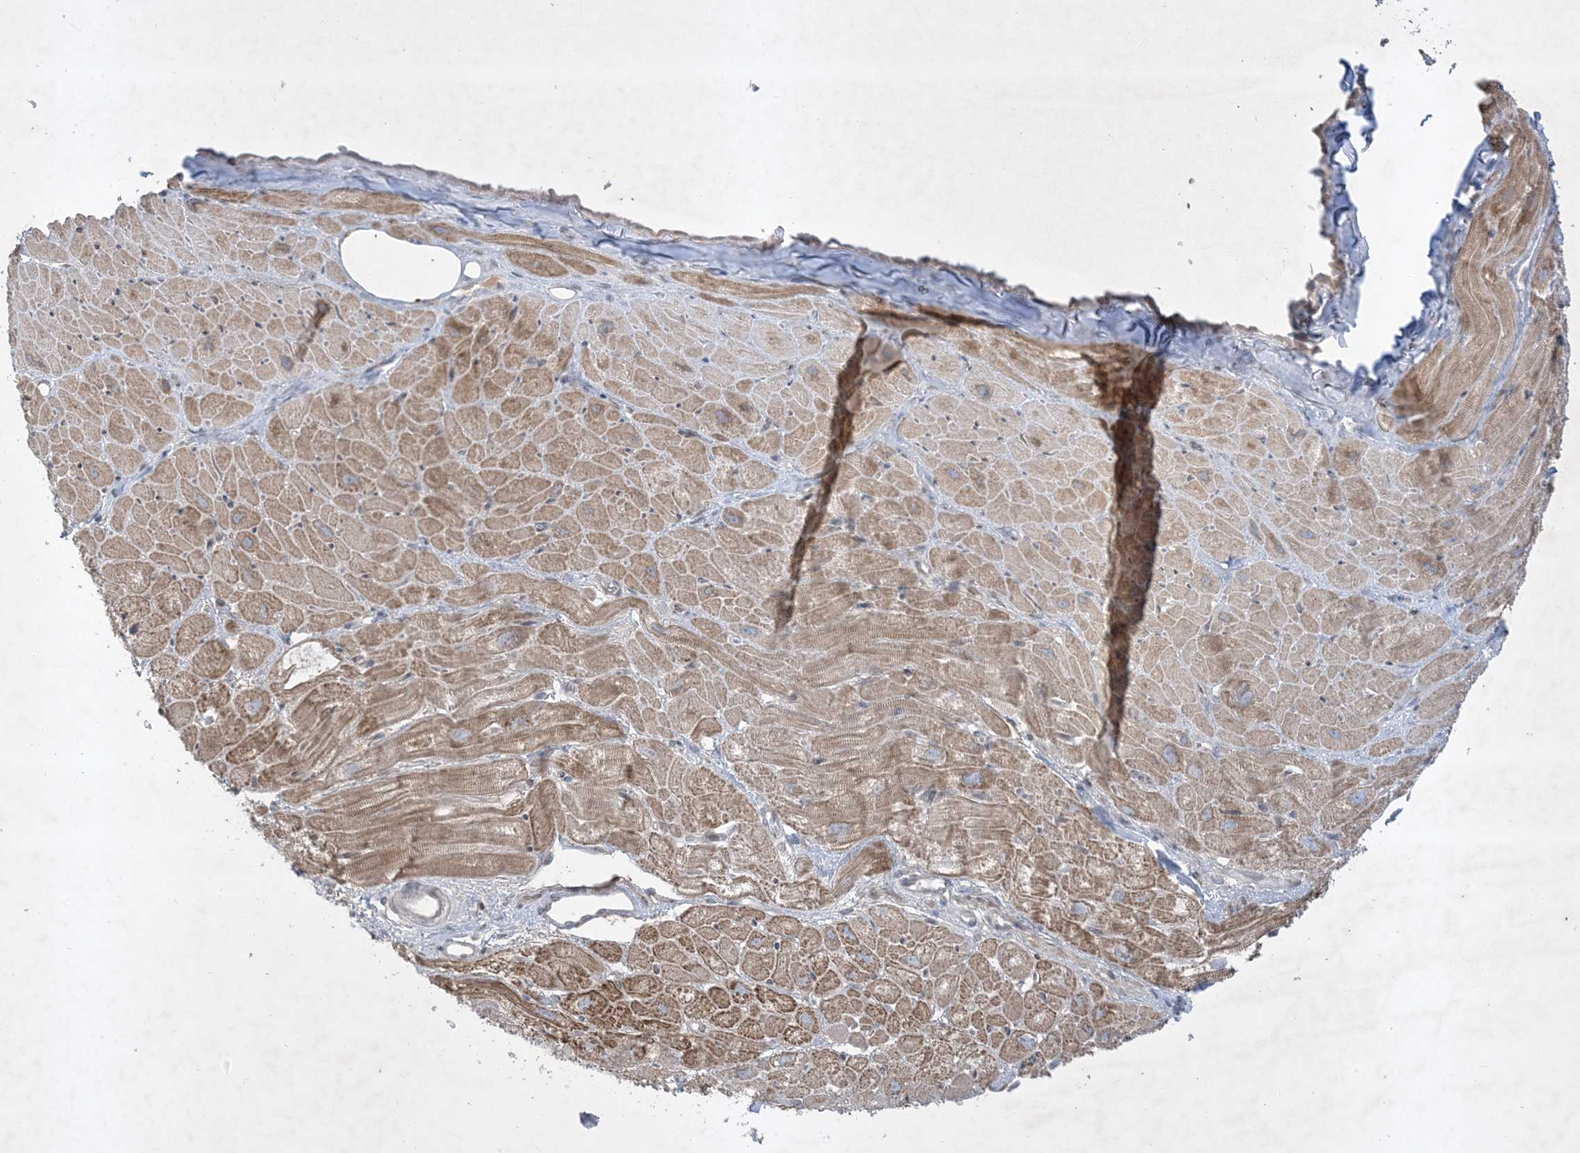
{"staining": {"intensity": "moderate", "quantity": ">75%", "location": "cytoplasmic/membranous"}, "tissue": "heart muscle", "cell_type": "Cardiomyocytes", "image_type": "normal", "snomed": [{"axis": "morphology", "description": "Normal tissue, NOS"}, {"axis": "topography", "description": "Heart"}], "caption": "Cardiomyocytes reveal medium levels of moderate cytoplasmic/membranous staining in approximately >75% of cells in benign heart muscle. The staining was performed using DAB, with brown indicating positive protein expression. Nuclei are stained blue with hematoxylin.", "gene": "FNDC1", "patient": {"sex": "male", "age": 50}}